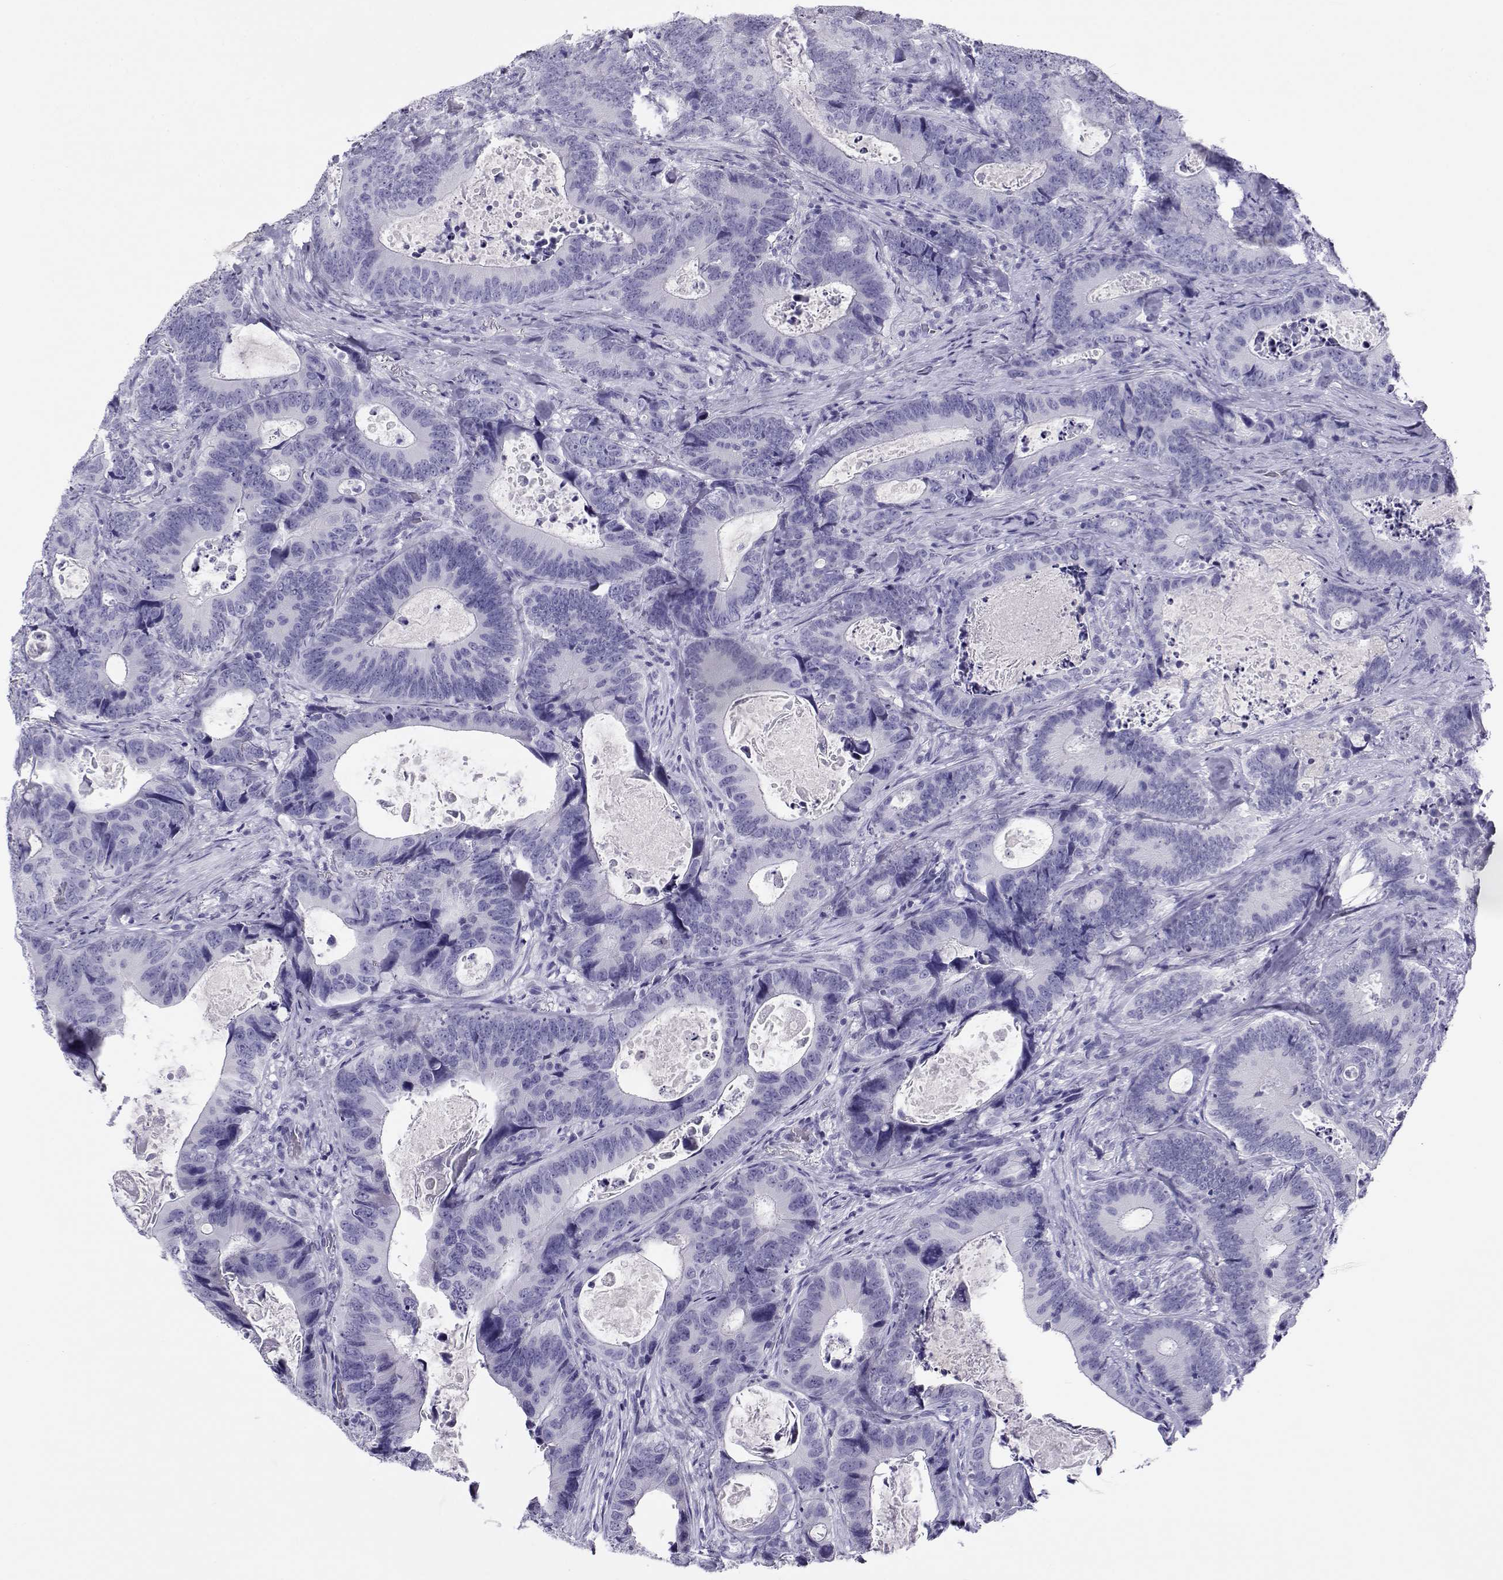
{"staining": {"intensity": "negative", "quantity": "none", "location": "none"}, "tissue": "colorectal cancer", "cell_type": "Tumor cells", "image_type": "cancer", "snomed": [{"axis": "morphology", "description": "Adenocarcinoma, NOS"}, {"axis": "topography", "description": "Colon"}], "caption": "An immunohistochemistry image of colorectal adenocarcinoma is shown. There is no staining in tumor cells of colorectal adenocarcinoma.", "gene": "RHOXF2", "patient": {"sex": "female", "age": 82}}